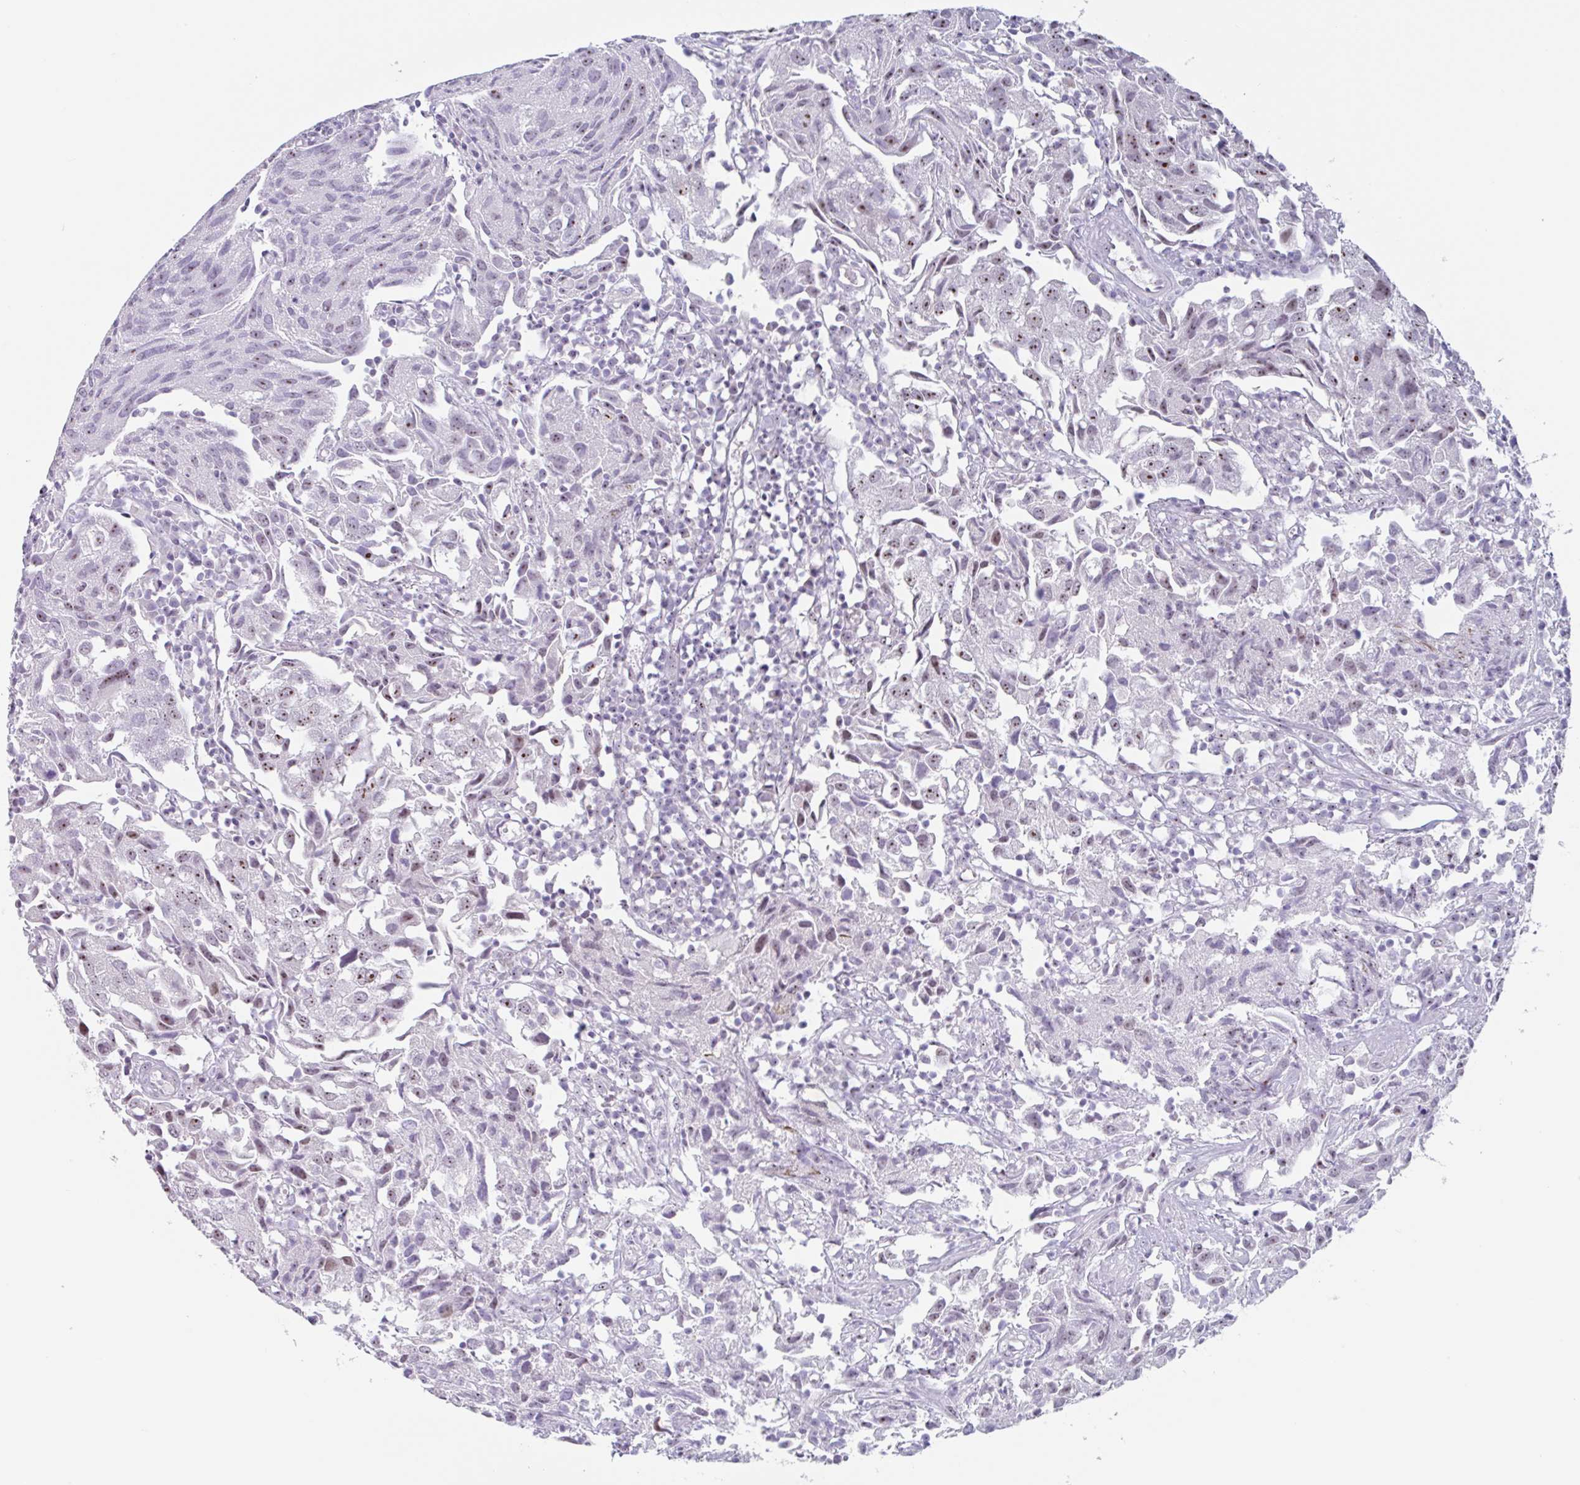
{"staining": {"intensity": "moderate", "quantity": ">75%", "location": "nuclear"}, "tissue": "urothelial cancer", "cell_type": "Tumor cells", "image_type": "cancer", "snomed": [{"axis": "morphology", "description": "Urothelial carcinoma, High grade"}, {"axis": "topography", "description": "Urinary bladder"}], "caption": "Immunohistochemical staining of urothelial carcinoma (high-grade) shows moderate nuclear protein positivity in approximately >75% of tumor cells.", "gene": "LENG9", "patient": {"sex": "female", "age": 75}}